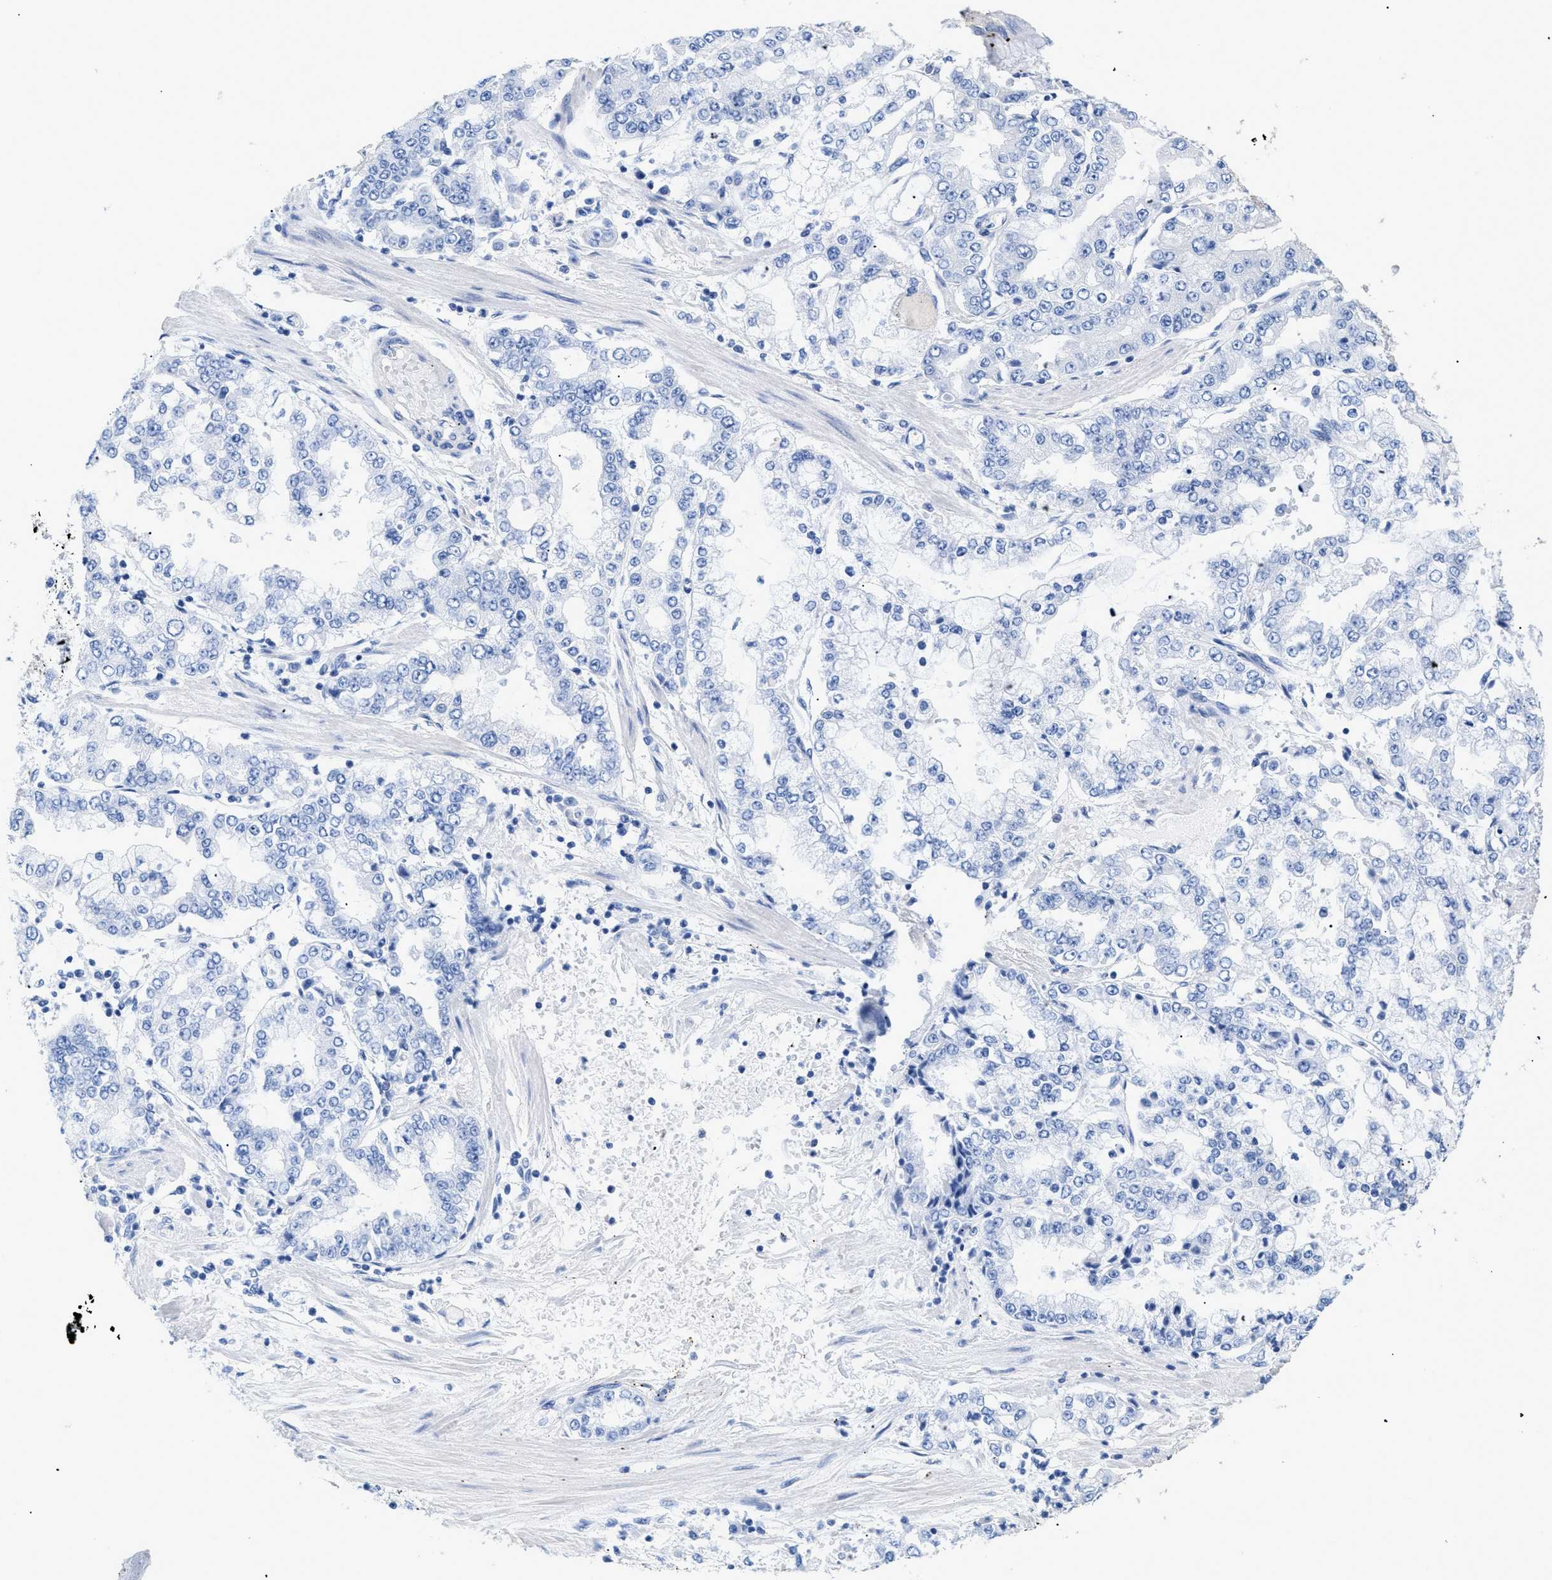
{"staining": {"intensity": "negative", "quantity": "none", "location": "none"}, "tissue": "stomach cancer", "cell_type": "Tumor cells", "image_type": "cancer", "snomed": [{"axis": "morphology", "description": "Adenocarcinoma, NOS"}, {"axis": "topography", "description": "Stomach"}], "caption": "A micrograph of stomach cancer (adenocarcinoma) stained for a protein demonstrates no brown staining in tumor cells.", "gene": "DLC1", "patient": {"sex": "male", "age": 76}}